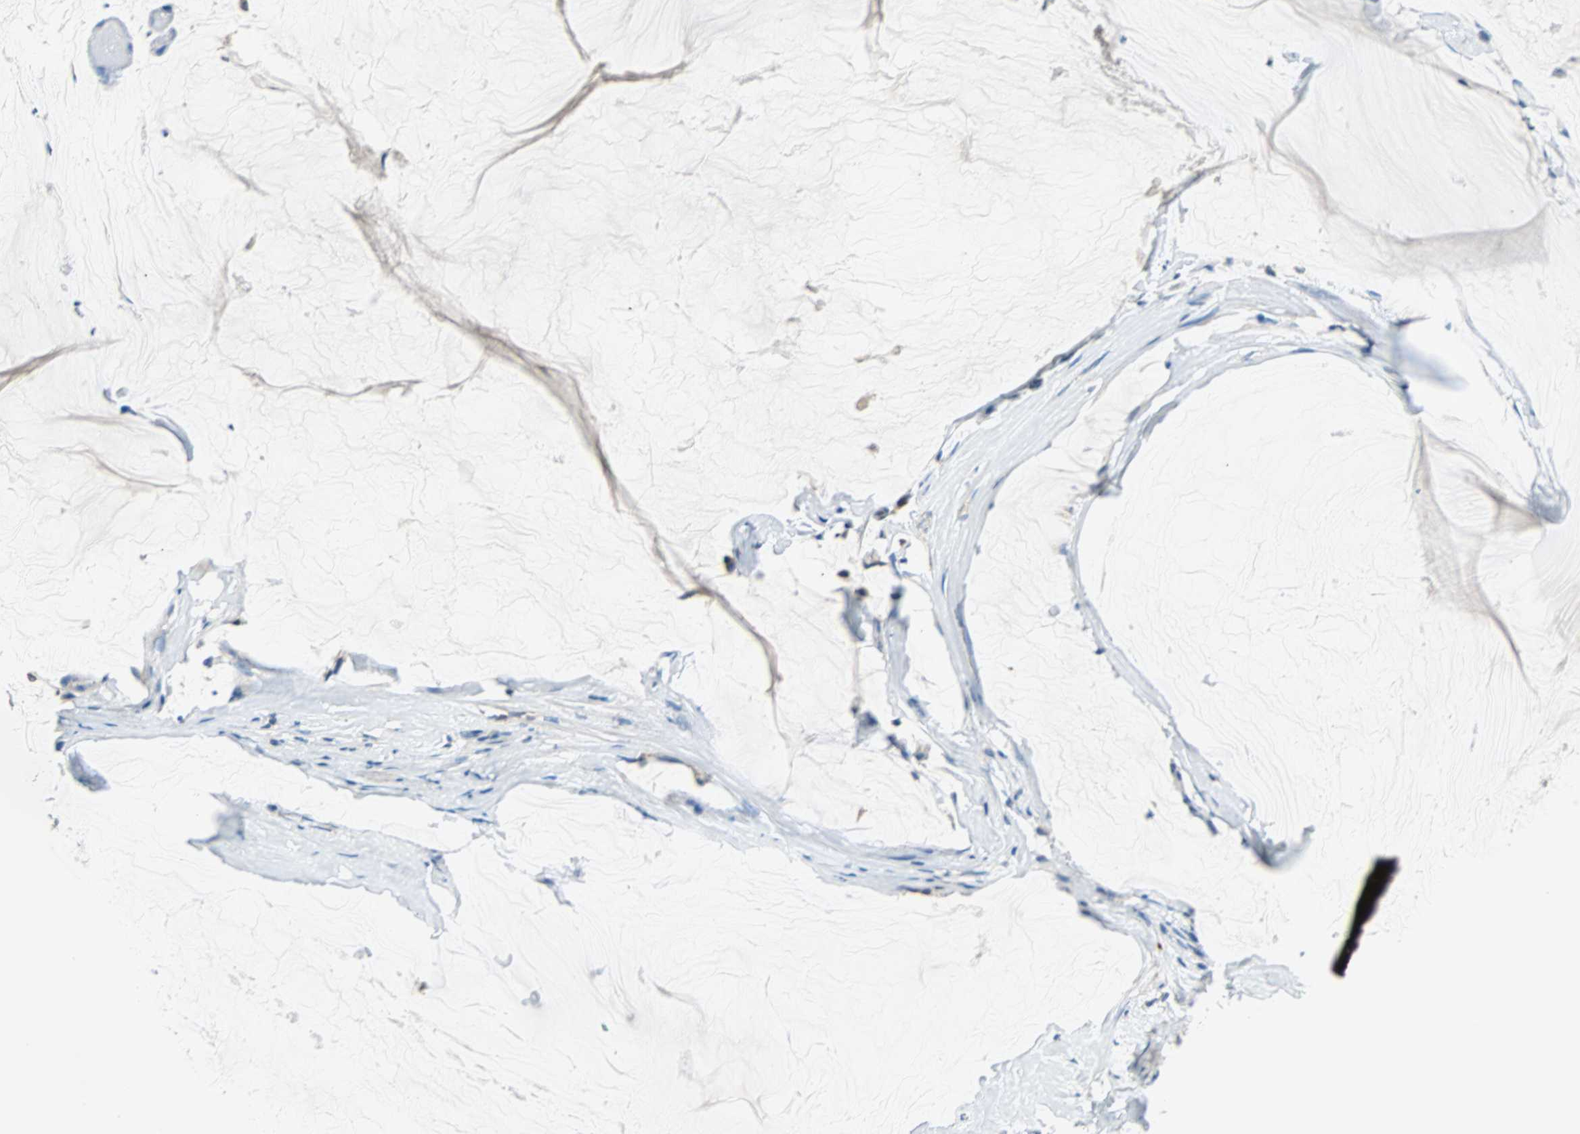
{"staining": {"intensity": "negative", "quantity": "none", "location": "none"}, "tissue": "ovarian cancer", "cell_type": "Tumor cells", "image_type": "cancer", "snomed": [{"axis": "morphology", "description": "Cystadenocarcinoma, mucinous, NOS"}, {"axis": "topography", "description": "Ovary"}], "caption": "A photomicrograph of ovarian cancer stained for a protein reveals no brown staining in tumor cells.", "gene": "CPA3", "patient": {"sex": "female", "age": 39}}